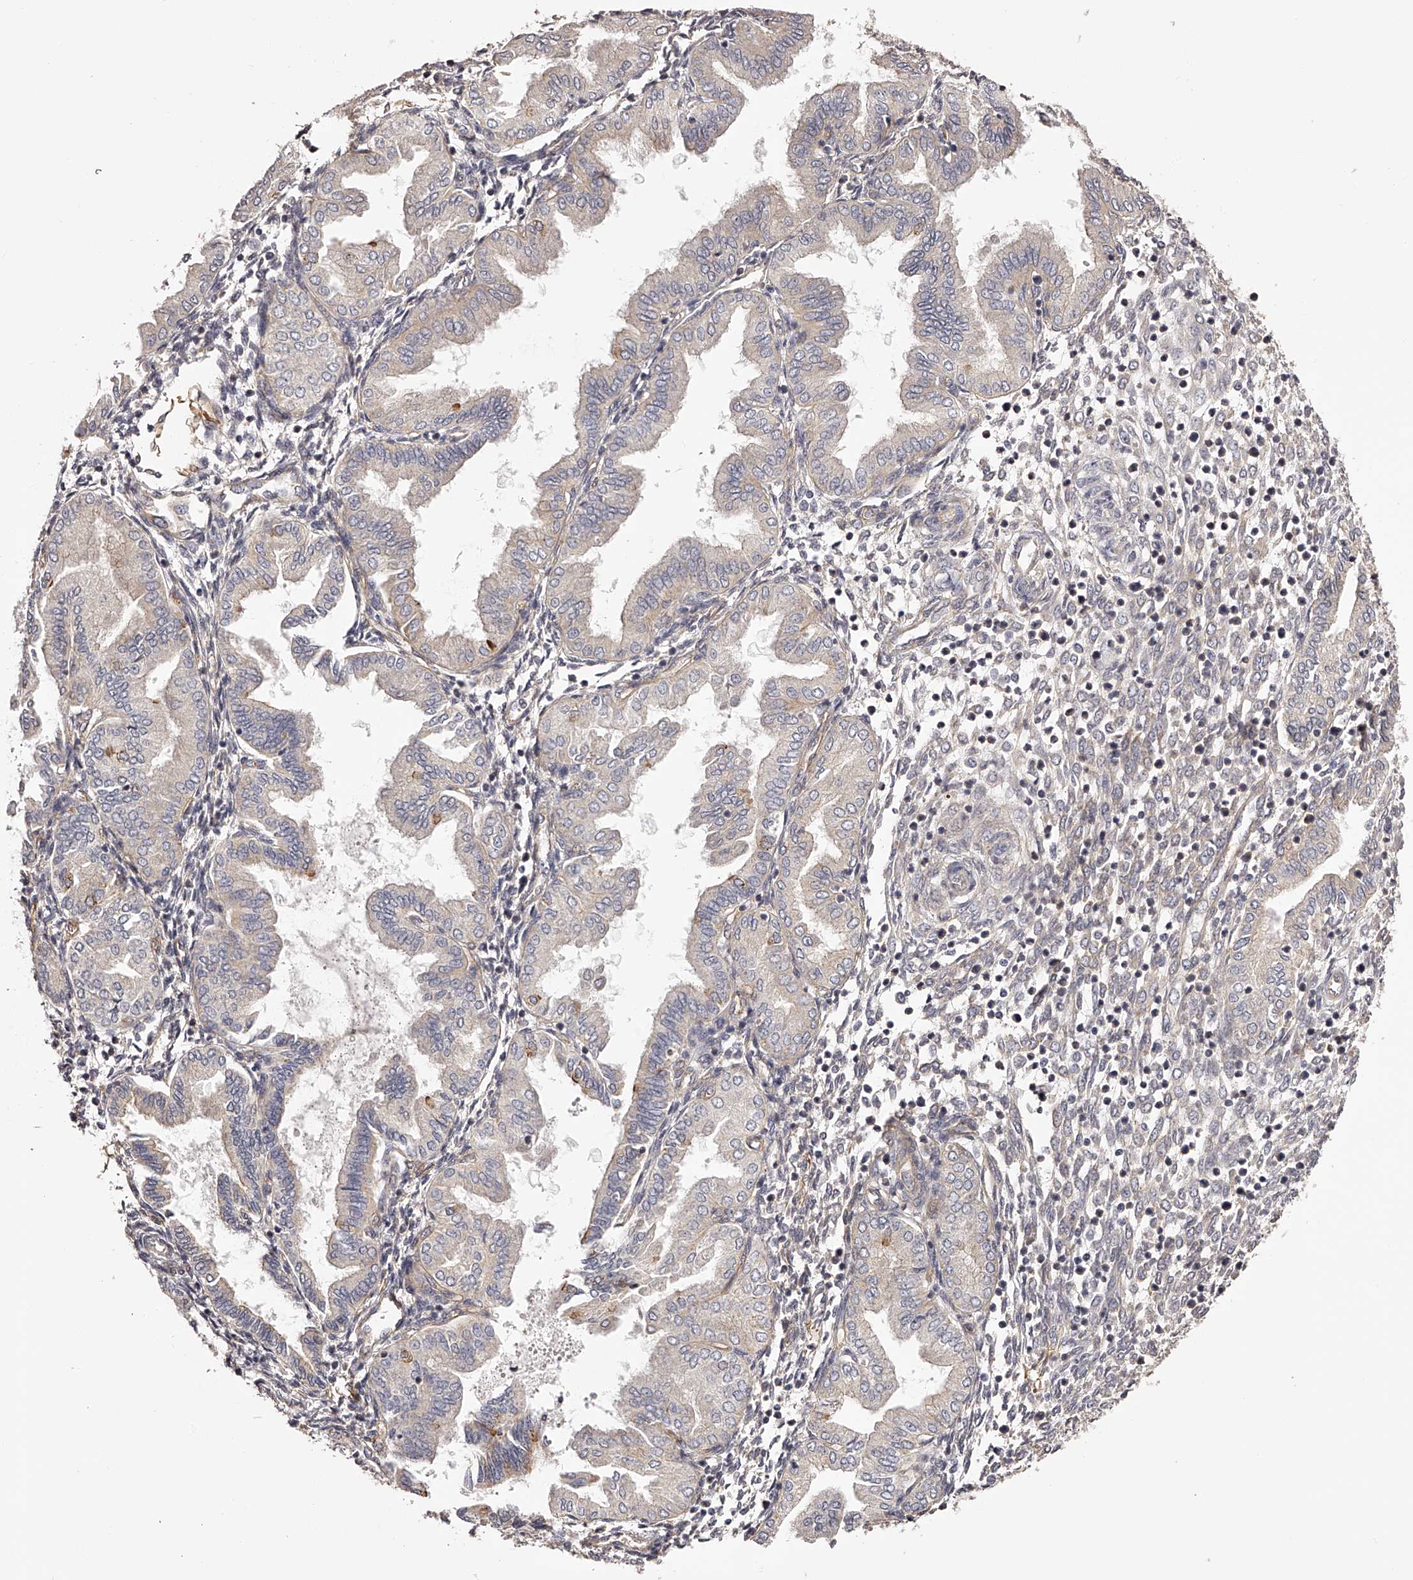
{"staining": {"intensity": "negative", "quantity": "none", "location": "none"}, "tissue": "endometrium", "cell_type": "Cells in endometrial stroma", "image_type": "normal", "snomed": [{"axis": "morphology", "description": "Normal tissue, NOS"}, {"axis": "topography", "description": "Endometrium"}], "caption": "IHC micrograph of normal endometrium stained for a protein (brown), which demonstrates no expression in cells in endometrial stroma.", "gene": "LTV1", "patient": {"sex": "female", "age": 53}}